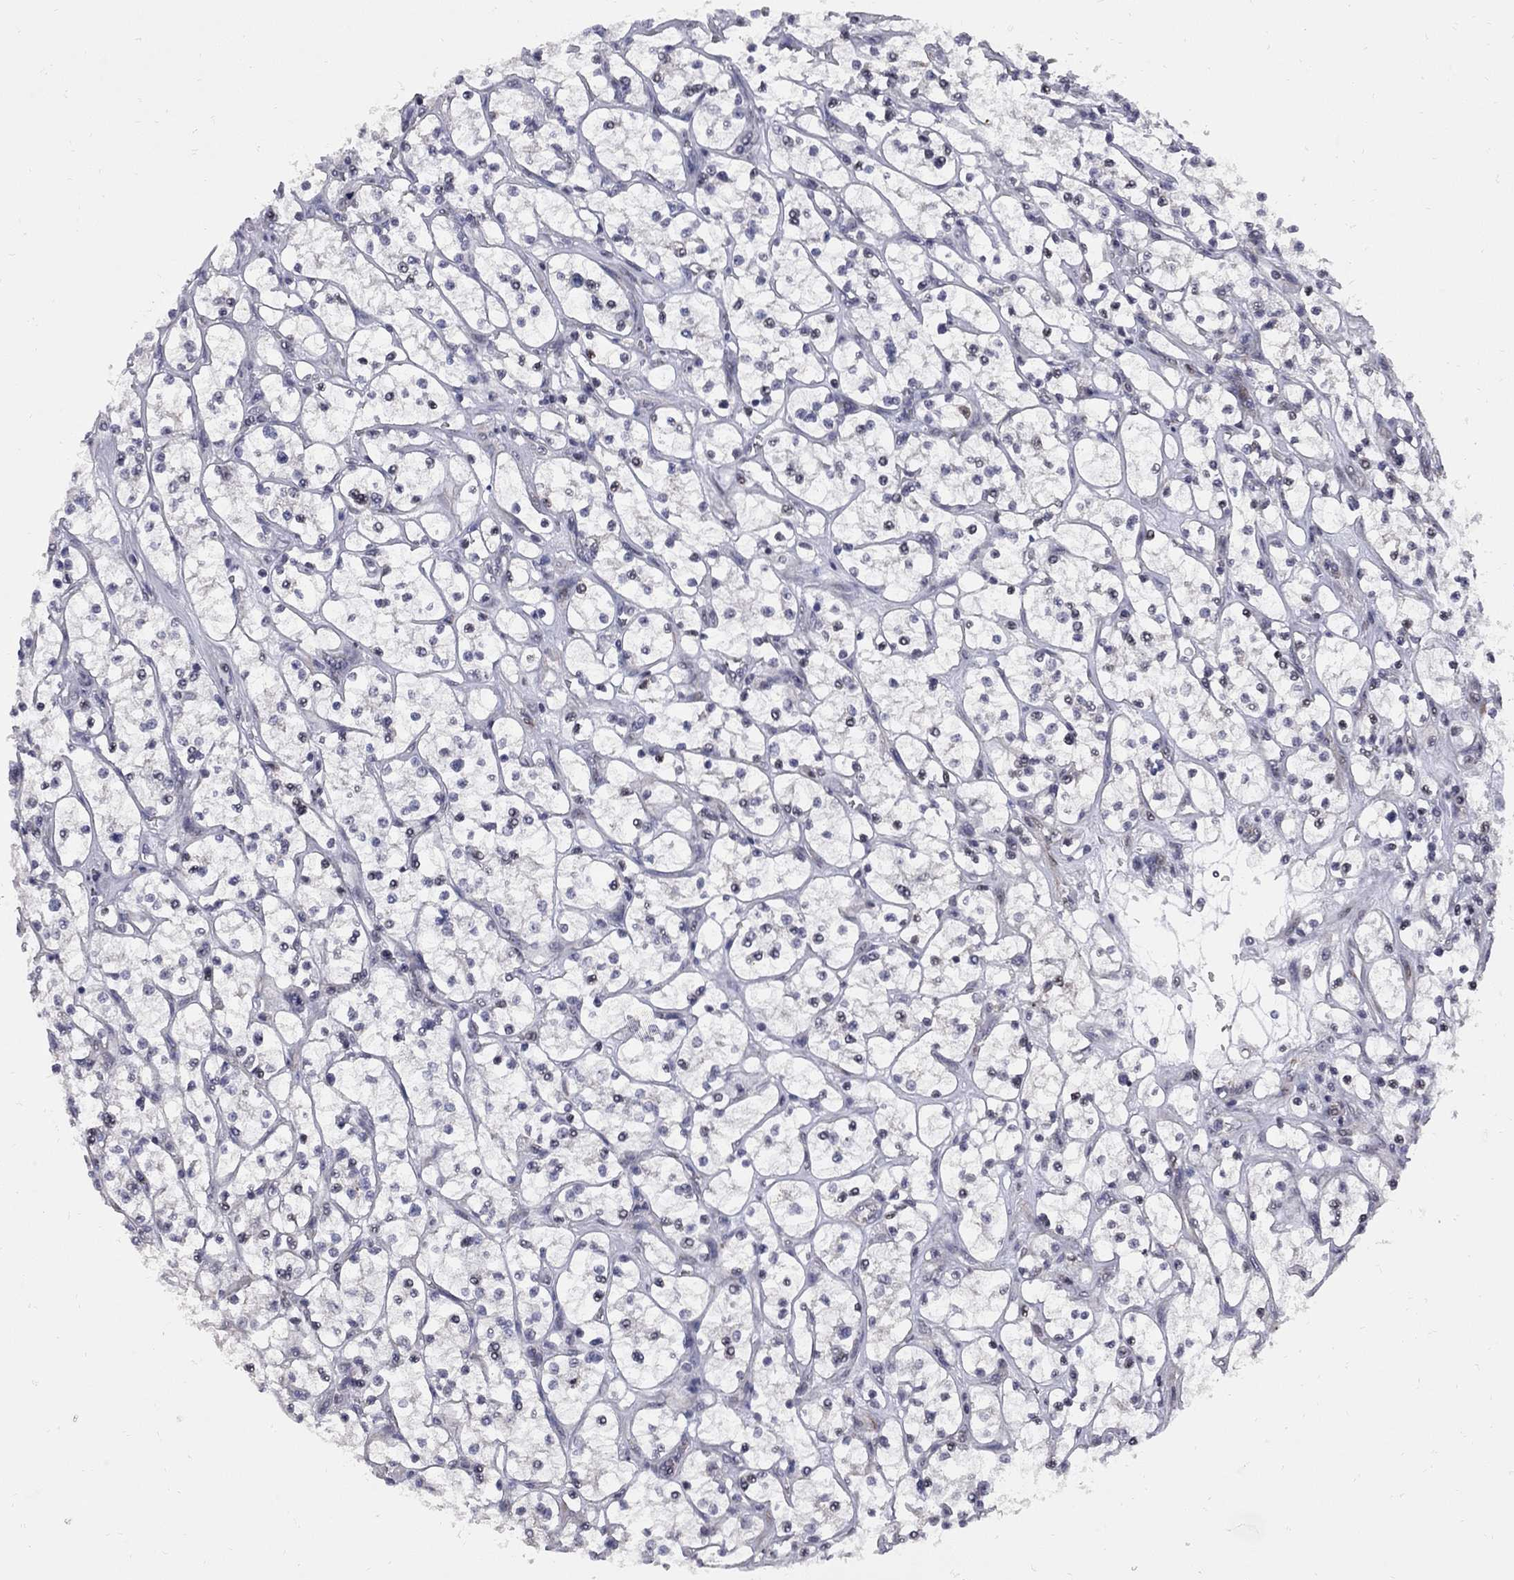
{"staining": {"intensity": "negative", "quantity": "none", "location": "none"}, "tissue": "renal cancer", "cell_type": "Tumor cells", "image_type": "cancer", "snomed": [{"axis": "morphology", "description": "Adenocarcinoma, NOS"}, {"axis": "topography", "description": "Kidney"}], "caption": "Tumor cells show no significant protein positivity in adenocarcinoma (renal).", "gene": "DHX33", "patient": {"sex": "female", "age": 64}}